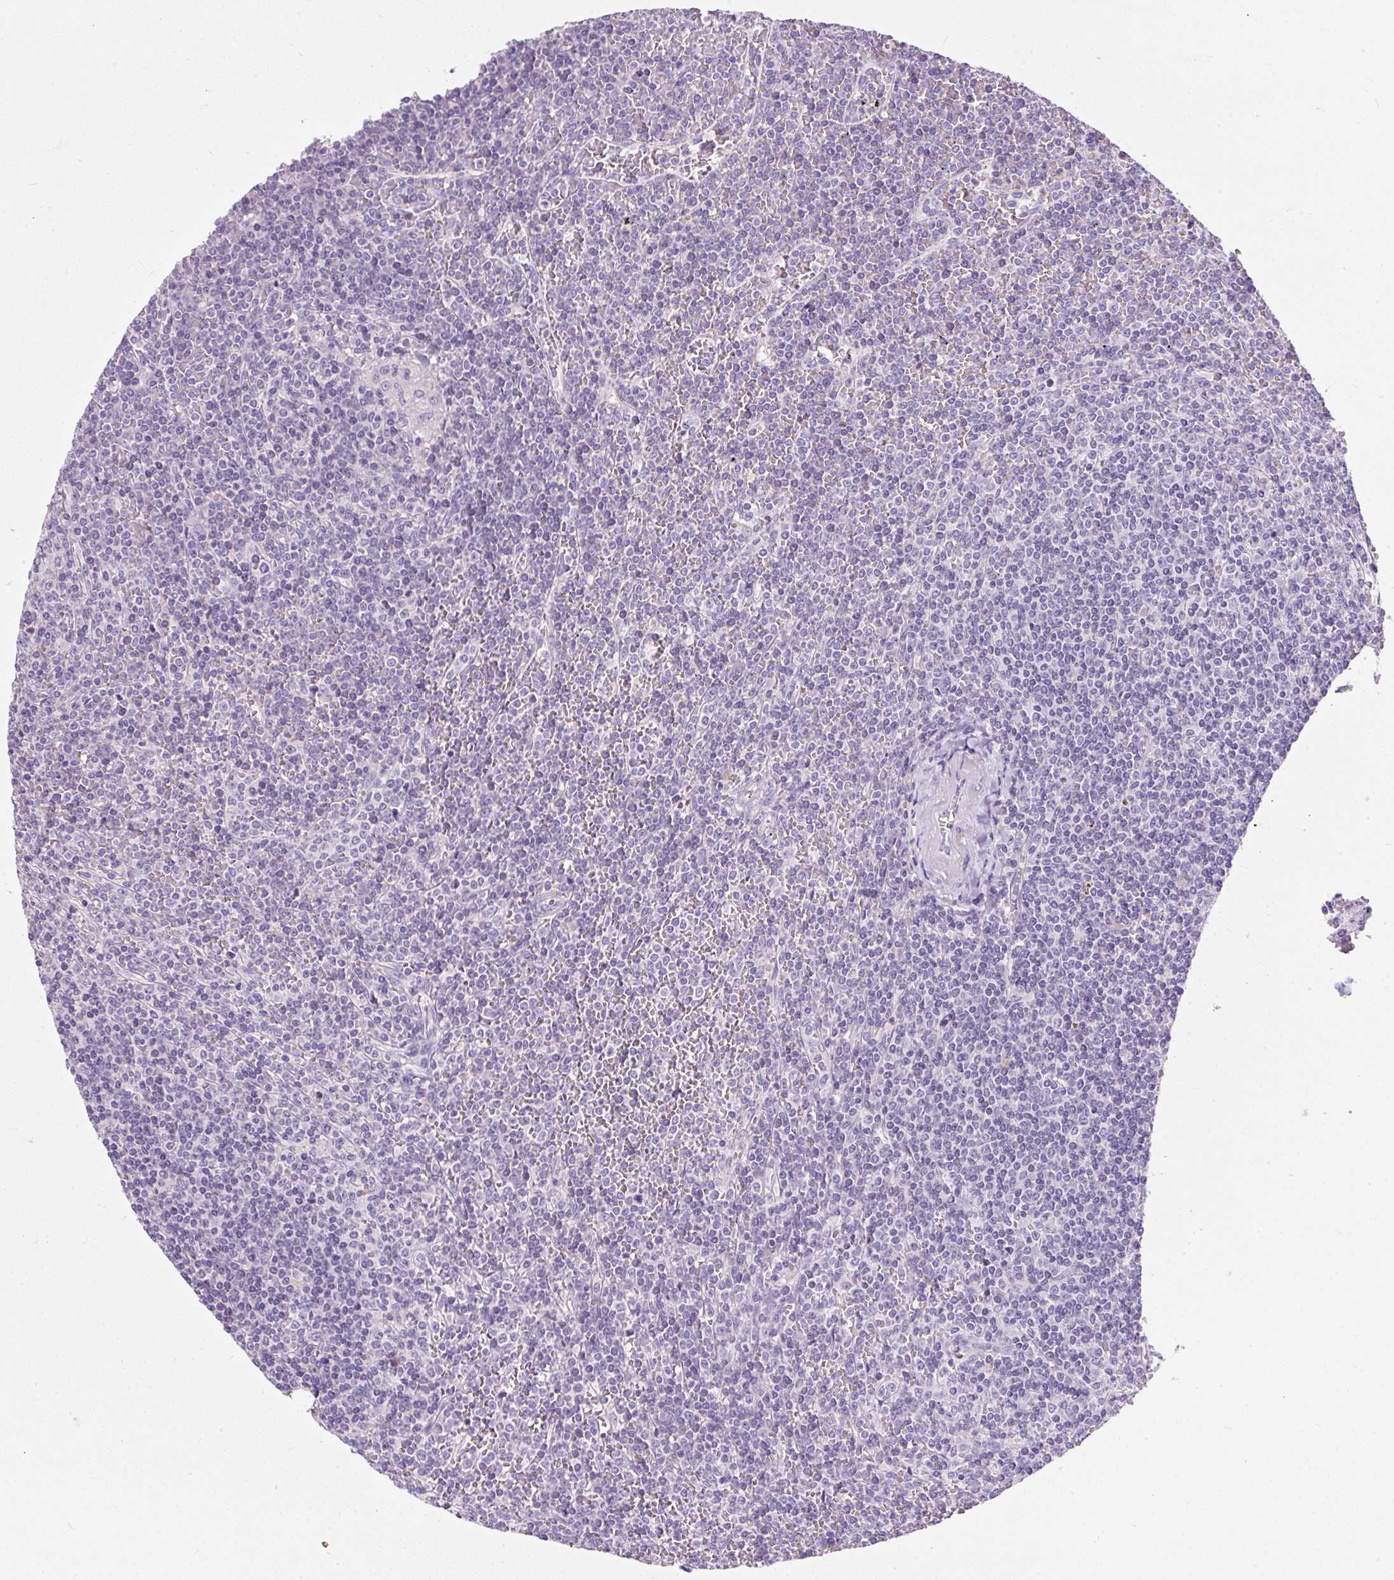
{"staining": {"intensity": "negative", "quantity": "none", "location": "none"}, "tissue": "lymphoma", "cell_type": "Tumor cells", "image_type": "cancer", "snomed": [{"axis": "morphology", "description": "Malignant lymphoma, non-Hodgkin's type, Low grade"}, {"axis": "topography", "description": "Spleen"}], "caption": "This is an IHC photomicrograph of human malignant lymphoma, non-Hodgkin's type (low-grade). There is no expression in tumor cells.", "gene": "SUSD5", "patient": {"sex": "female", "age": 19}}